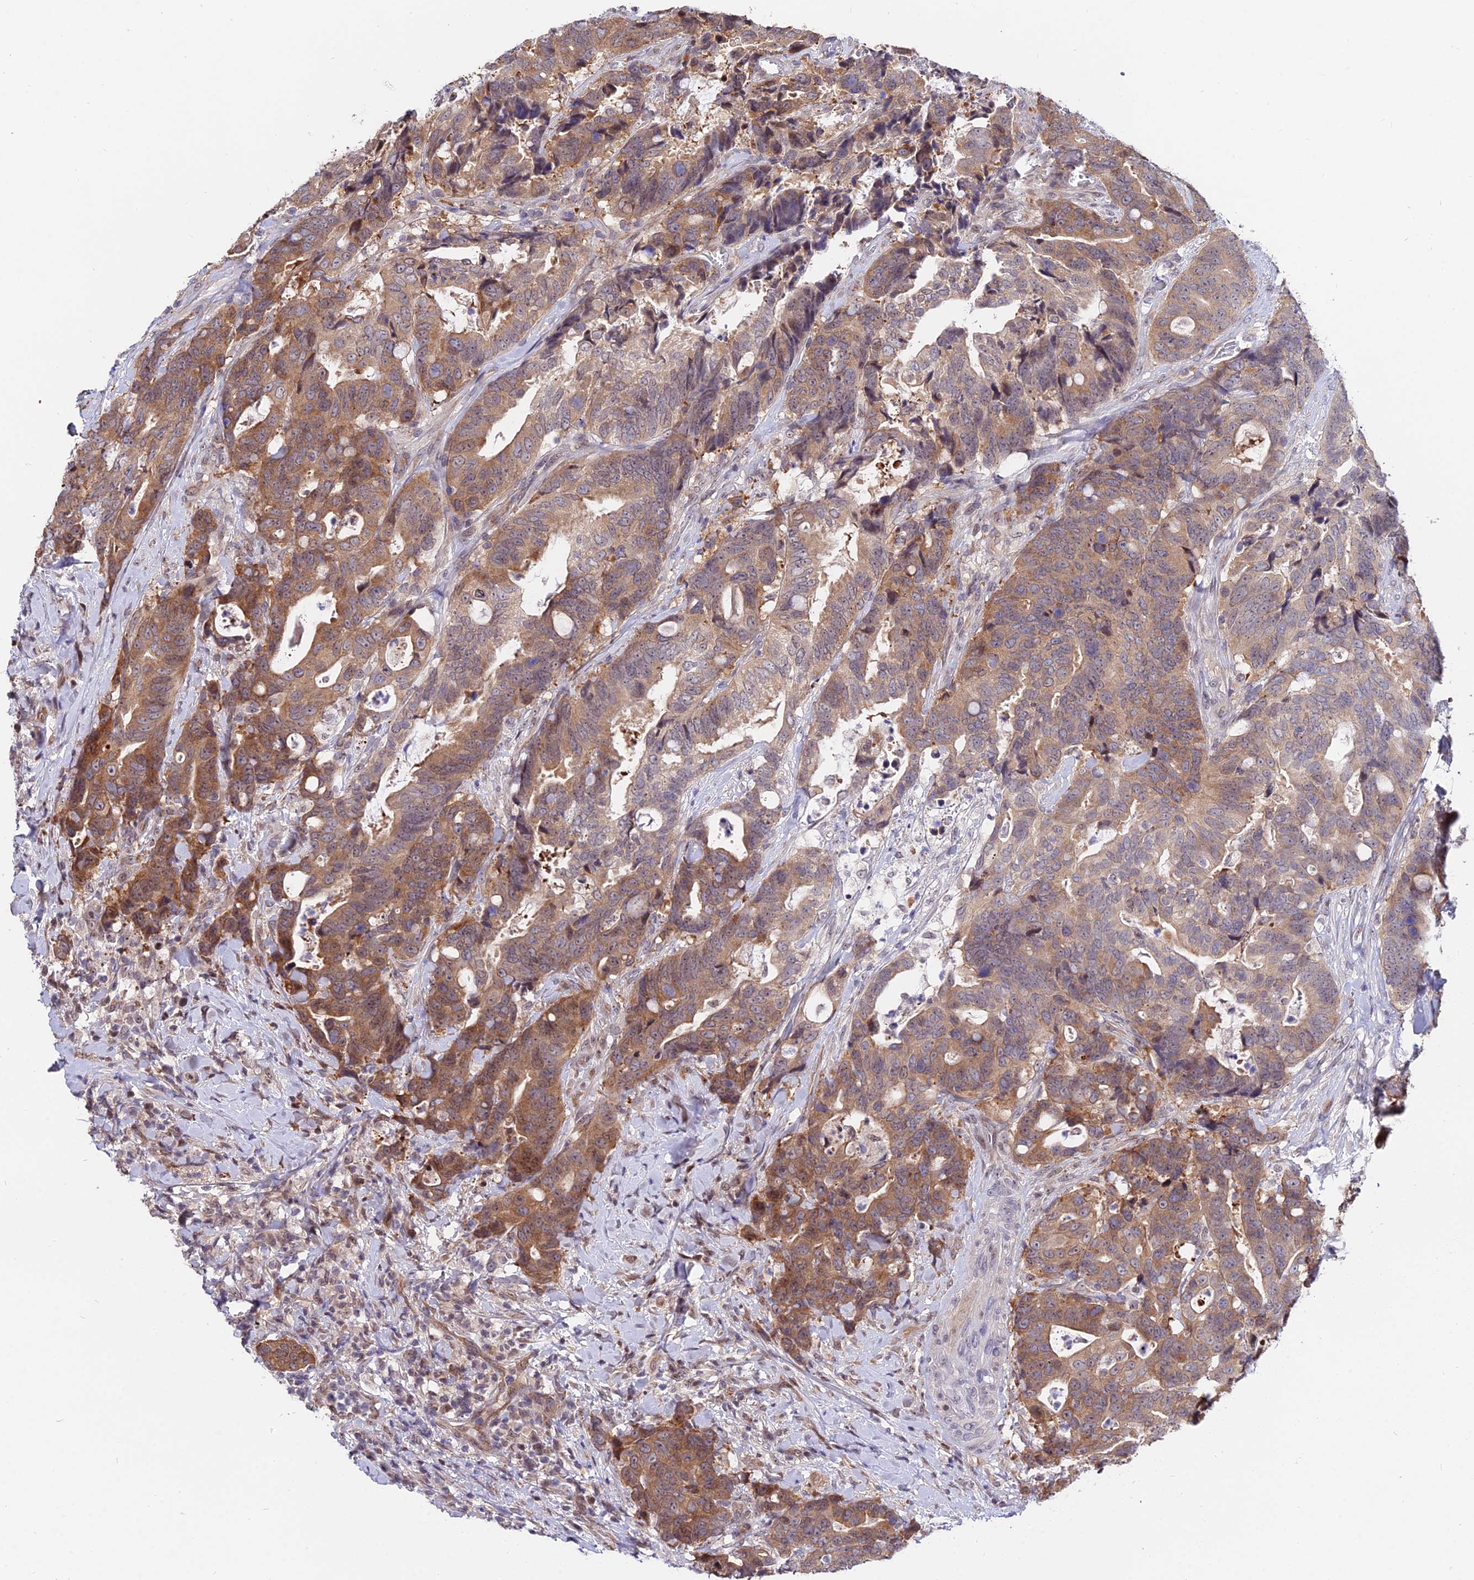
{"staining": {"intensity": "moderate", "quantity": ">75%", "location": "cytoplasmic/membranous"}, "tissue": "colorectal cancer", "cell_type": "Tumor cells", "image_type": "cancer", "snomed": [{"axis": "morphology", "description": "Adenocarcinoma, NOS"}, {"axis": "topography", "description": "Colon"}], "caption": "Protein staining displays moderate cytoplasmic/membranous staining in approximately >75% of tumor cells in colorectal cancer (adenocarcinoma).", "gene": "INPP4A", "patient": {"sex": "female", "age": 82}}